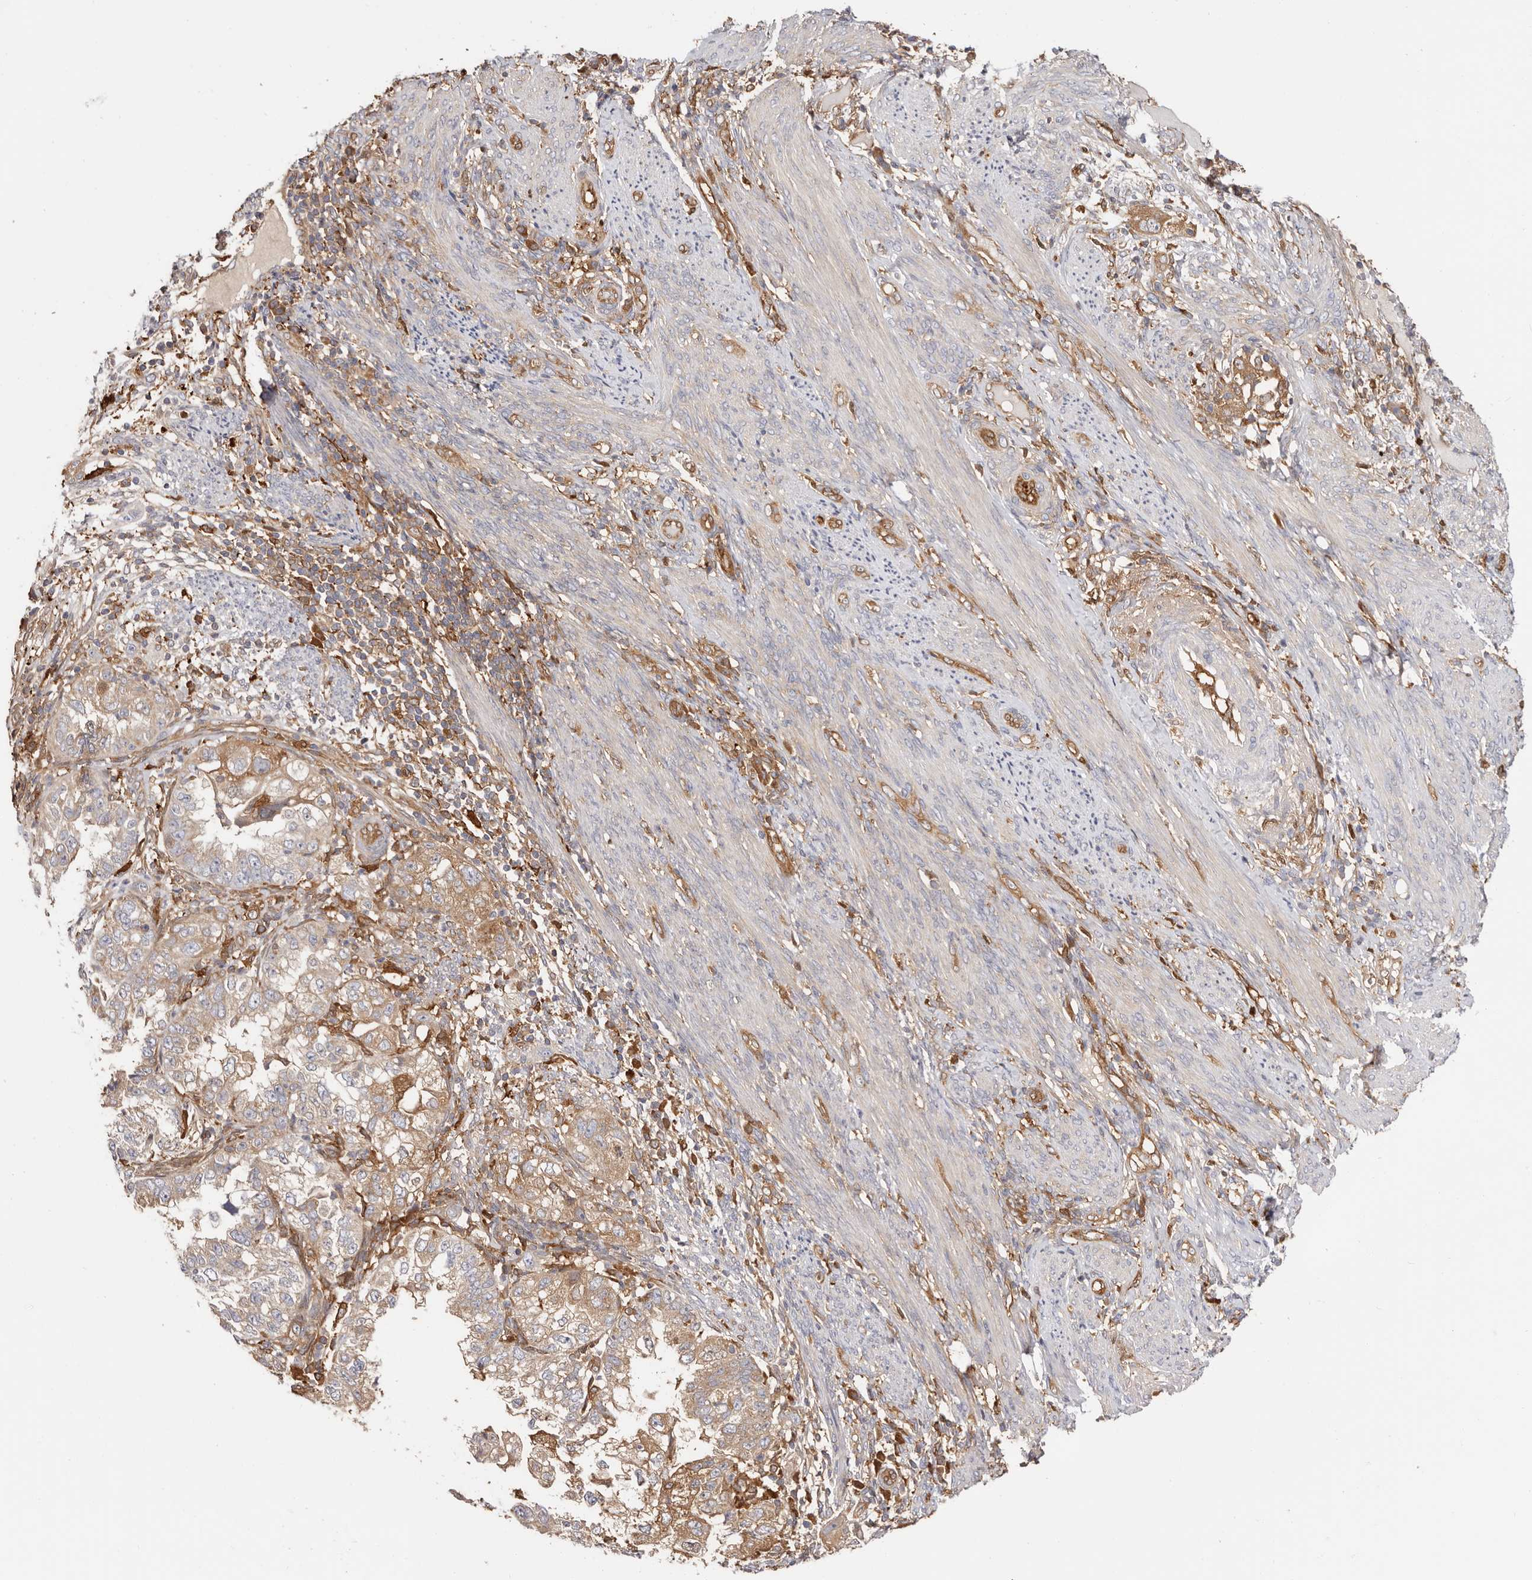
{"staining": {"intensity": "moderate", "quantity": ">75%", "location": "cytoplasmic/membranous"}, "tissue": "endometrial cancer", "cell_type": "Tumor cells", "image_type": "cancer", "snomed": [{"axis": "morphology", "description": "Adenocarcinoma, NOS"}, {"axis": "topography", "description": "Endometrium"}], "caption": "A high-resolution photomicrograph shows immunohistochemistry (IHC) staining of endometrial adenocarcinoma, which reveals moderate cytoplasmic/membranous staining in about >75% of tumor cells.", "gene": "LAP3", "patient": {"sex": "female", "age": 85}}